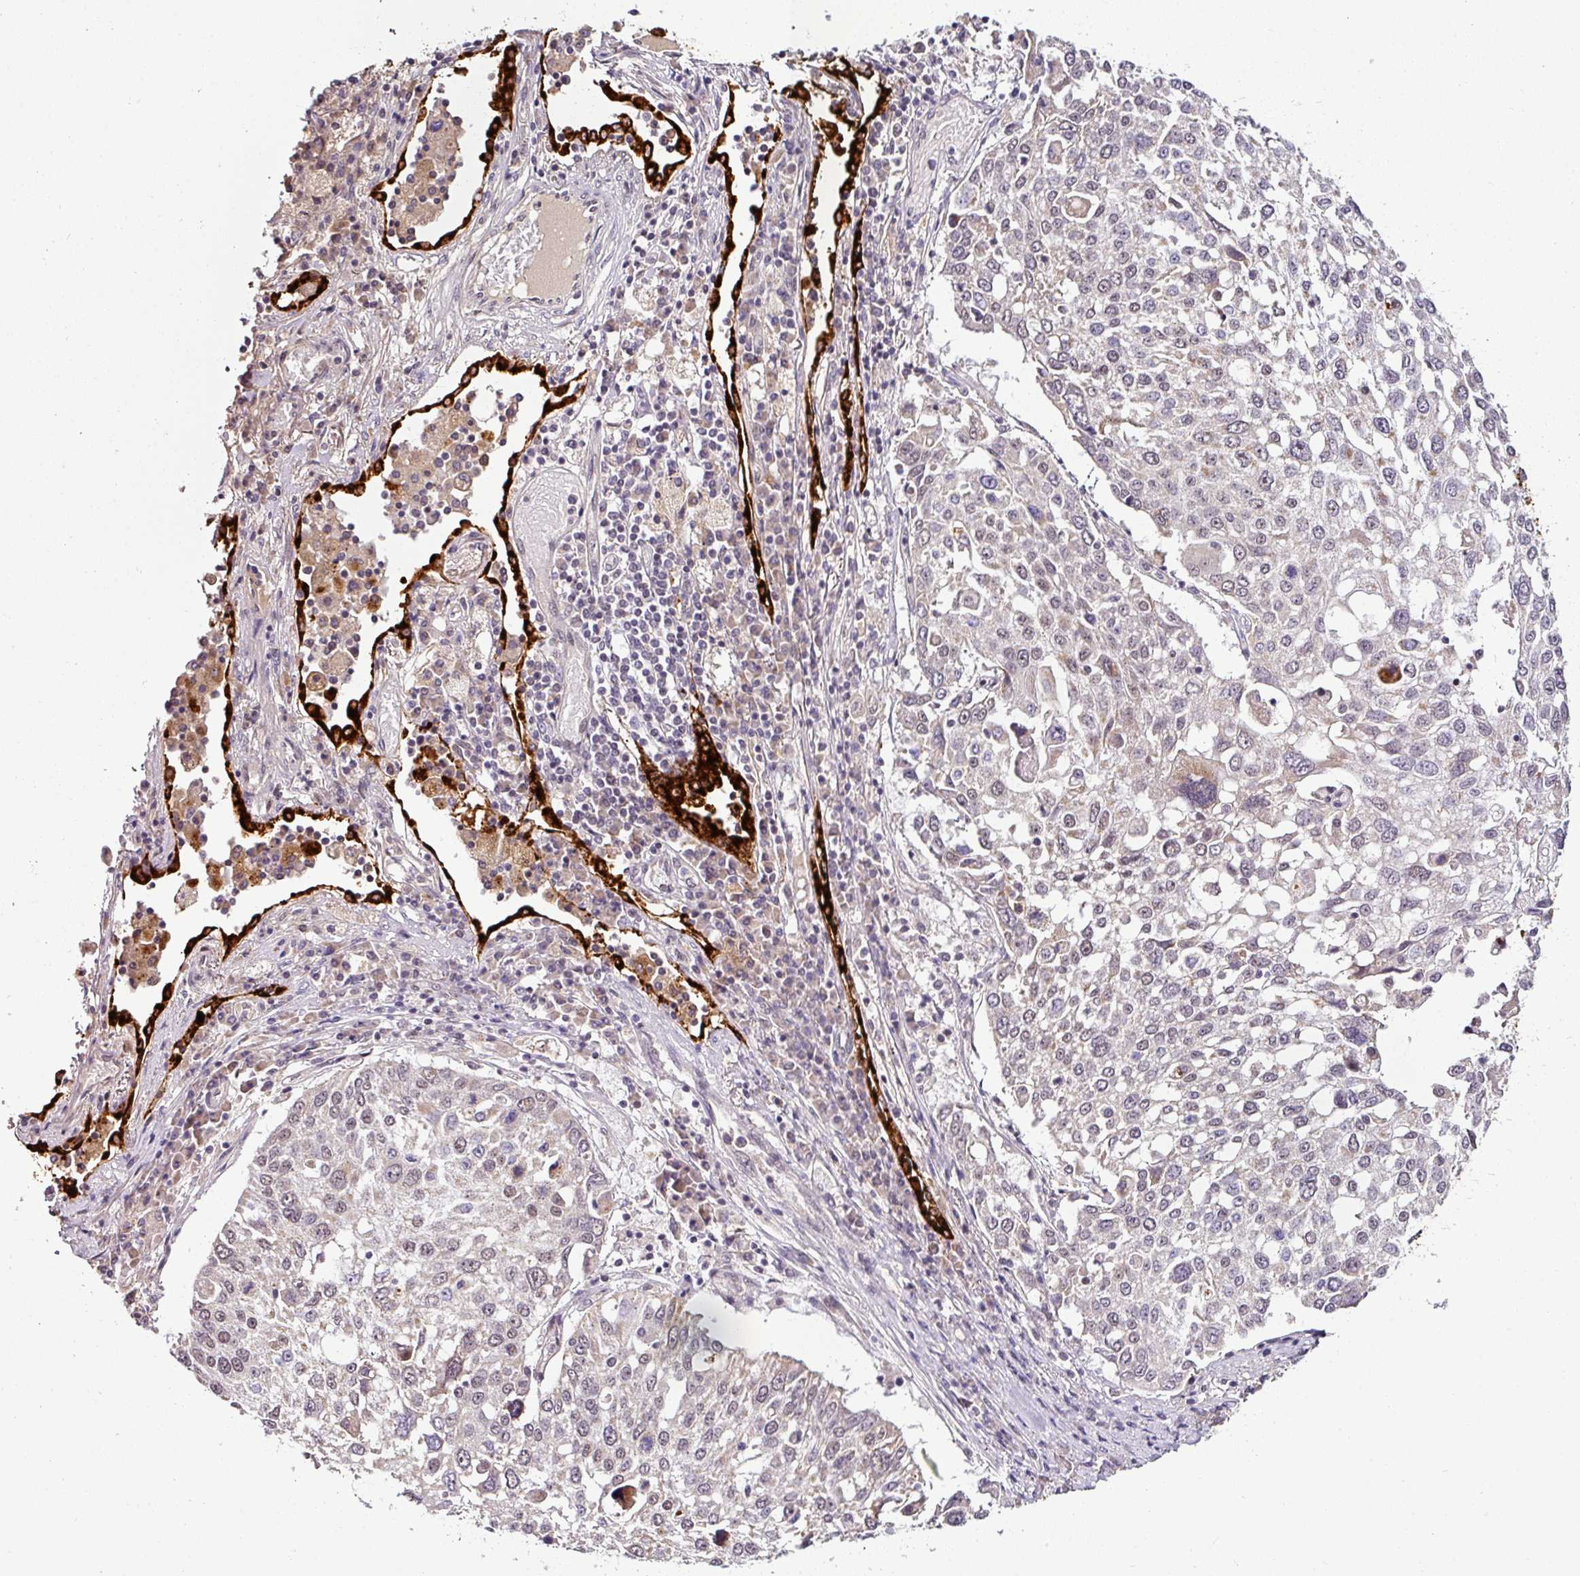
{"staining": {"intensity": "weak", "quantity": "<25%", "location": "nuclear"}, "tissue": "lung cancer", "cell_type": "Tumor cells", "image_type": "cancer", "snomed": [{"axis": "morphology", "description": "Squamous cell carcinoma, NOS"}, {"axis": "topography", "description": "Lung"}], "caption": "High magnification brightfield microscopy of lung squamous cell carcinoma stained with DAB (brown) and counterstained with hematoxylin (blue): tumor cells show no significant expression.", "gene": "NAPSA", "patient": {"sex": "male", "age": 65}}